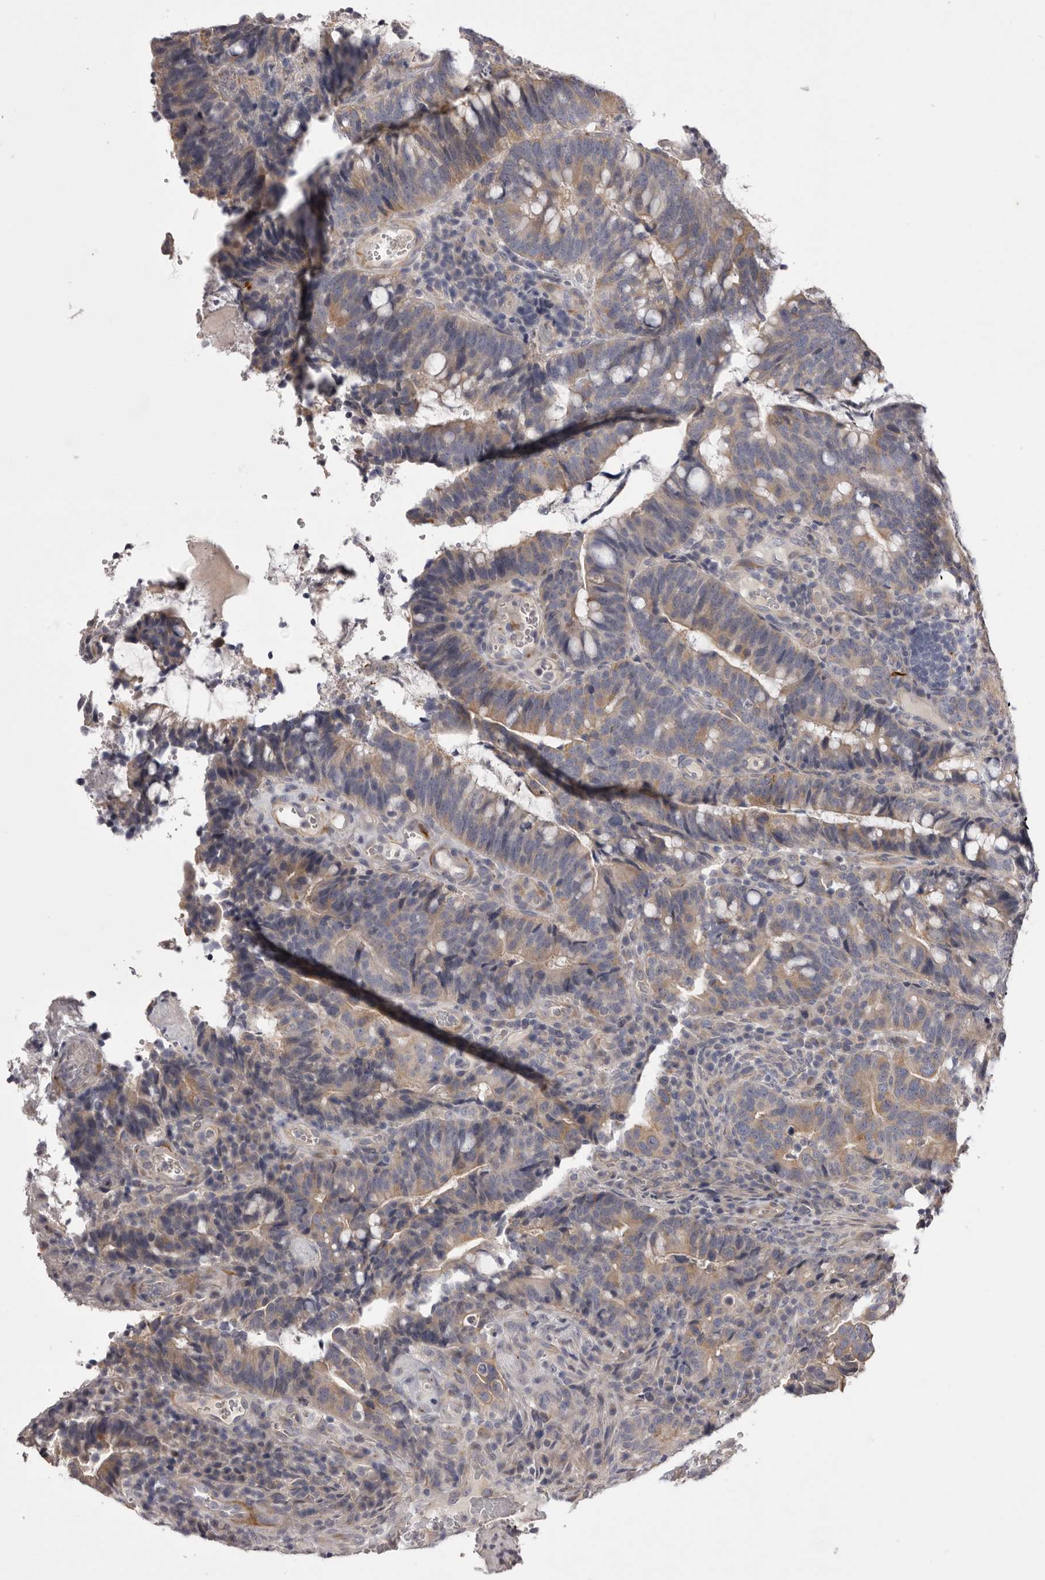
{"staining": {"intensity": "weak", "quantity": ">75%", "location": "cytoplasmic/membranous"}, "tissue": "colorectal cancer", "cell_type": "Tumor cells", "image_type": "cancer", "snomed": [{"axis": "morphology", "description": "Adenocarcinoma, NOS"}, {"axis": "topography", "description": "Colon"}], "caption": "Immunohistochemistry of human colorectal adenocarcinoma shows low levels of weak cytoplasmic/membranous staining in about >75% of tumor cells.", "gene": "PNRC1", "patient": {"sex": "female", "age": 66}}